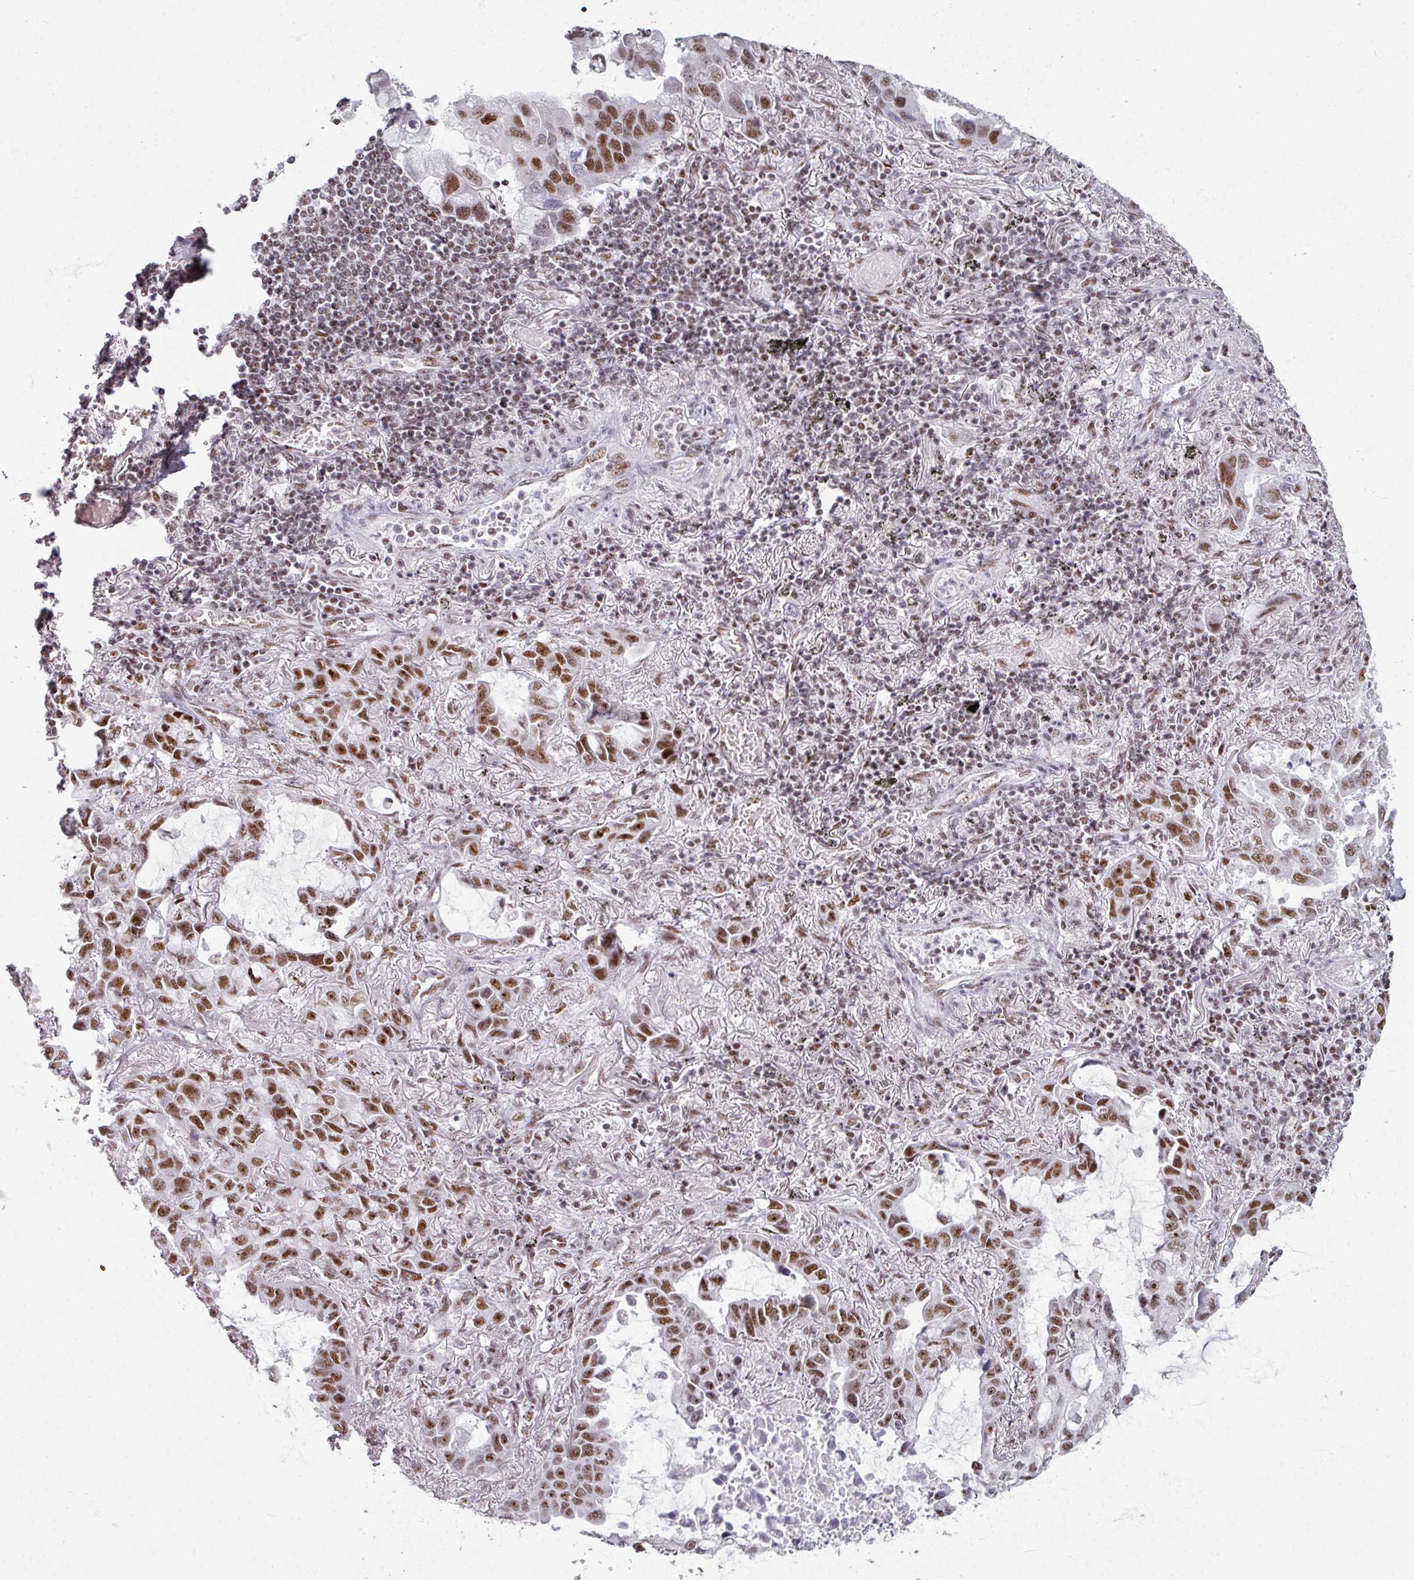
{"staining": {"intensity": "strong", "quantity": ">75%", "location": "nuclear"}, "tissue": "lung cancer", "cell_type": "Tumor cells", "image_type": "cancer", "snomed": [{"axis": "morphology", "description": "Adenocarcinoma, NOS"}, {"axis": "topography", "description": "Lung"}], "caption": "Adenocarcinoma (lung) tissue demonstrates strong nuclear positivity in about >75% of tumor cells, visualized by immunohistochemistry.", "gene": "ADAR", "patient": {"sex": "male", "age": 64}}